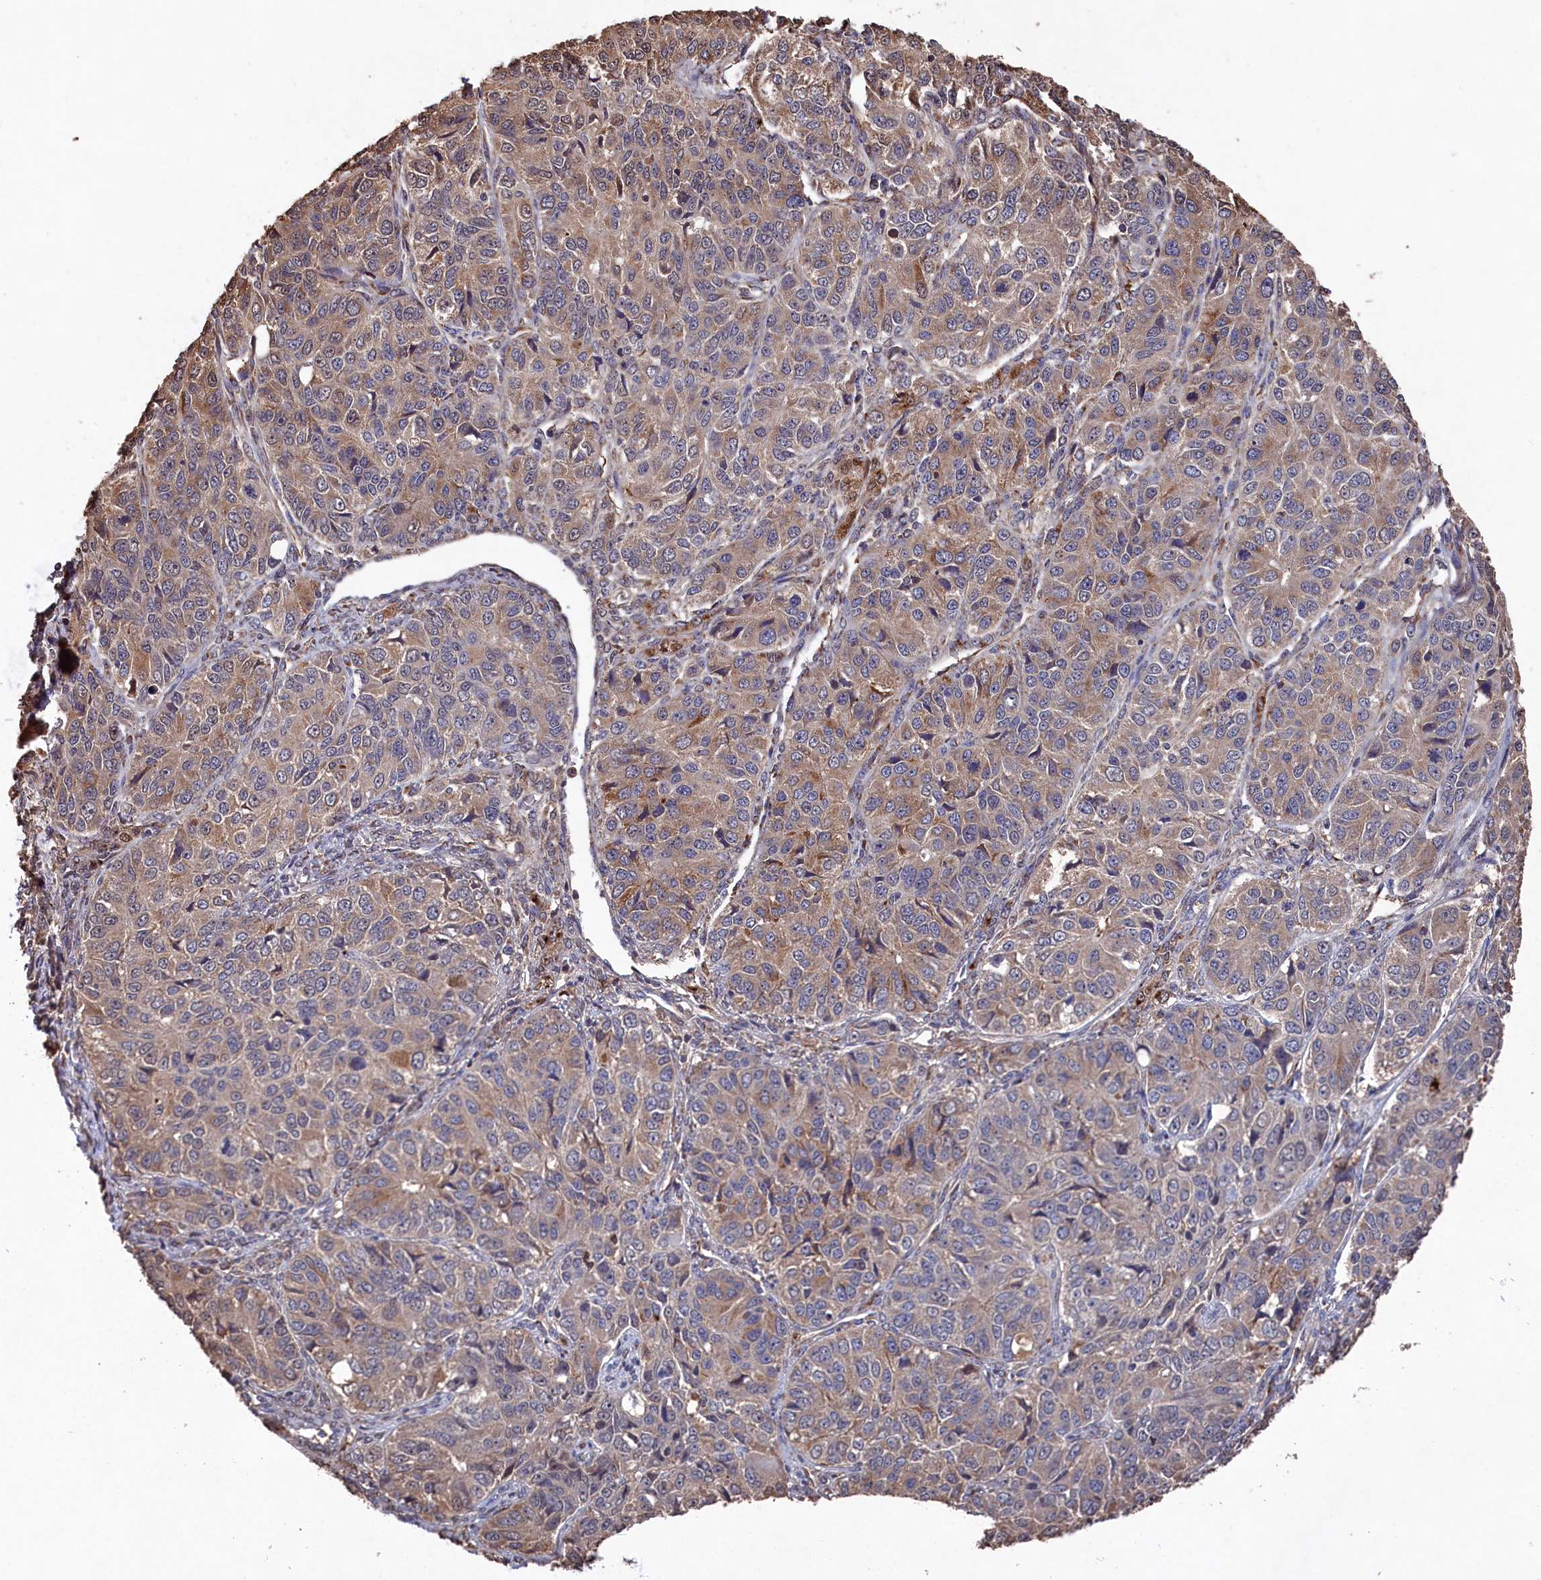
{"staining": {"intensity": "weak", "quantity": "25%-75%", "location": "cytoplasmic/membranous"}, "tissue": "ovarian cancer", "cell_type": "Tumor cells", "image_type": "cancer", "snomed": [{"axis": "morphology", "description": "Carcinoma, endometroid"}, {"axis": "topography", "description": "Ovary"}], "caption": "This histopathology image shows IHC staining of human ovarian endometroid carcinoma, with low weak cytoplasmic/membranous staining in approximately 25%-75% of tumor cells.", "gene": "NAA60", "patient": {"sex": "female", "age": 51}}